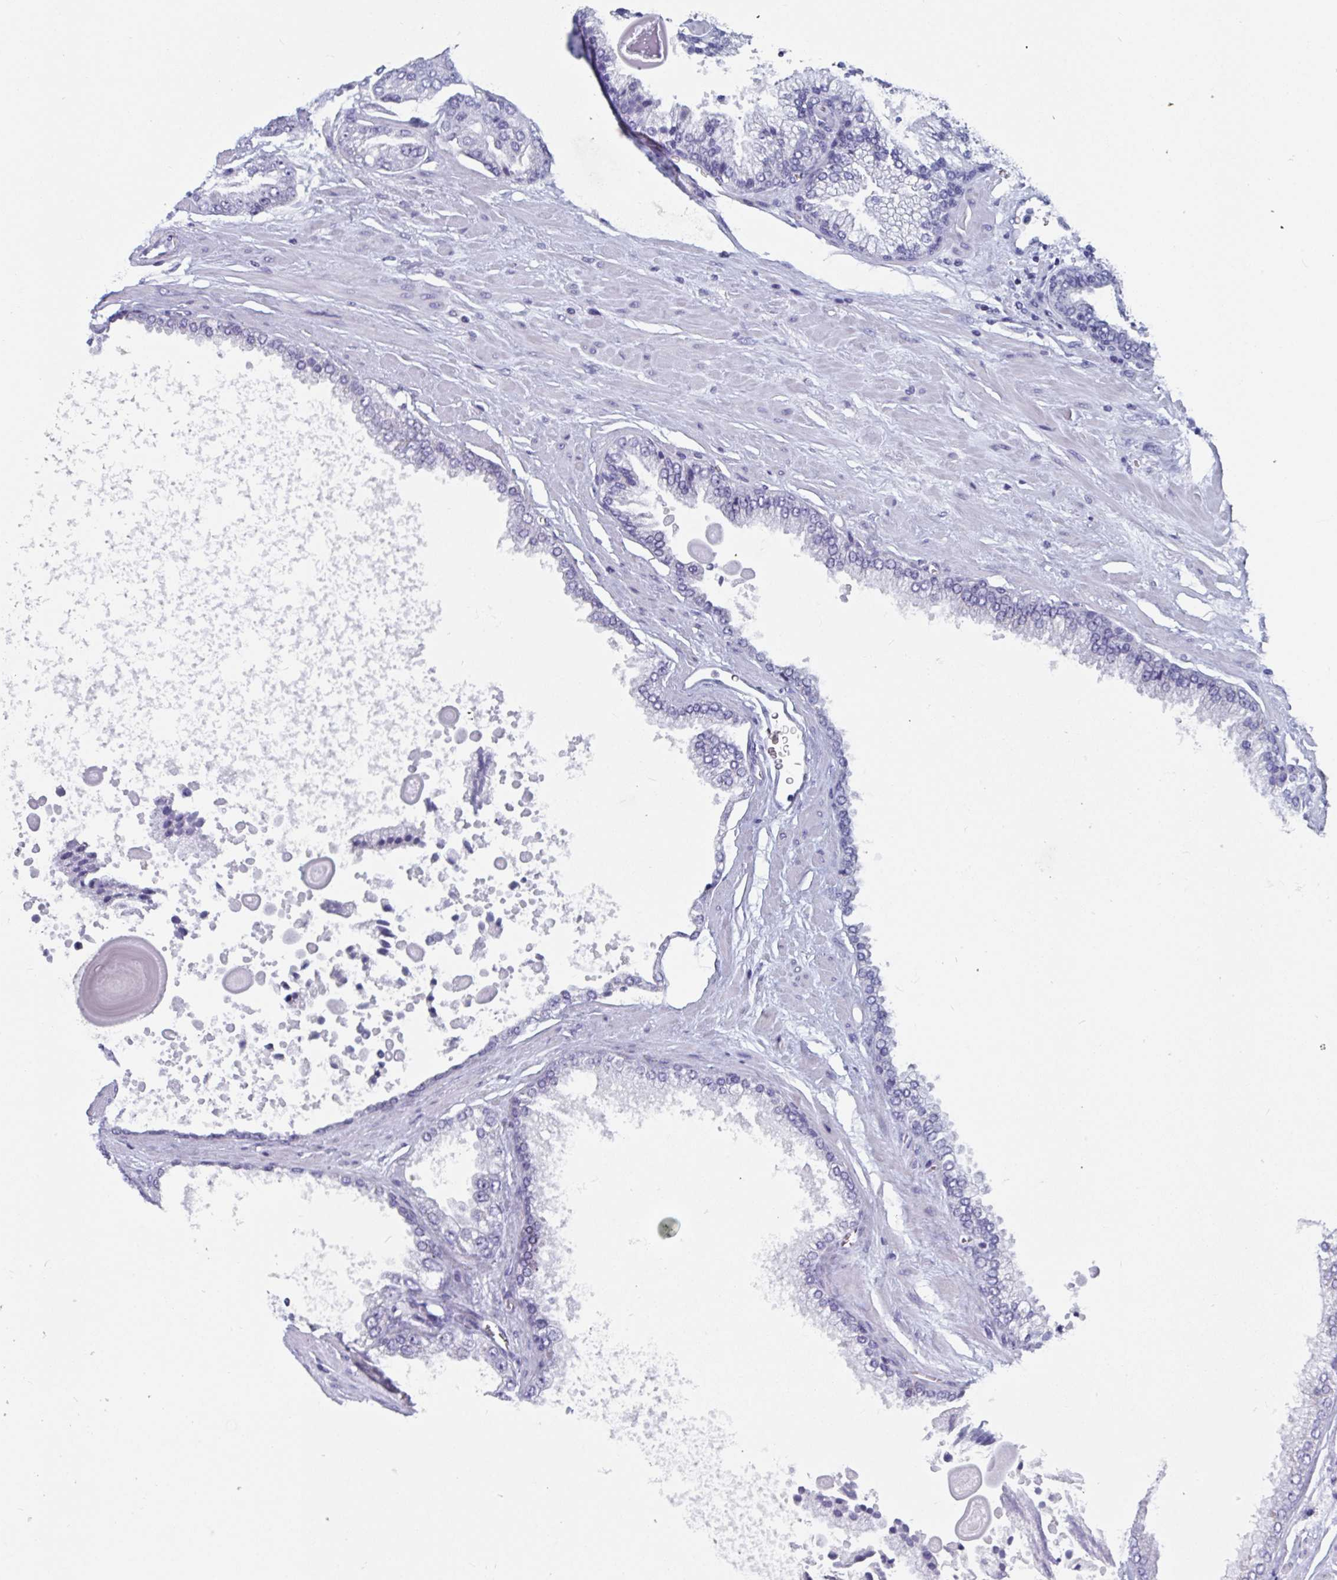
{"staining": {"intensity": "negative", "quantity": "none", "location": "none"}, "tissue": "prostate cancer", "cell_type": "Tumor cells", "image_type": "cancer", "snomed": [{"axis": "morphology", "description": "Adenocarcinoma, Low grade"}, {"axis": "topography", "description": "Prostate"}], "caption": "Tumor cells show no significant expression in prostate cancer (adenocarcinoma (low-grade)).", "gene": "DPEP3", "patient": {"sex": "male", "age": 67}}